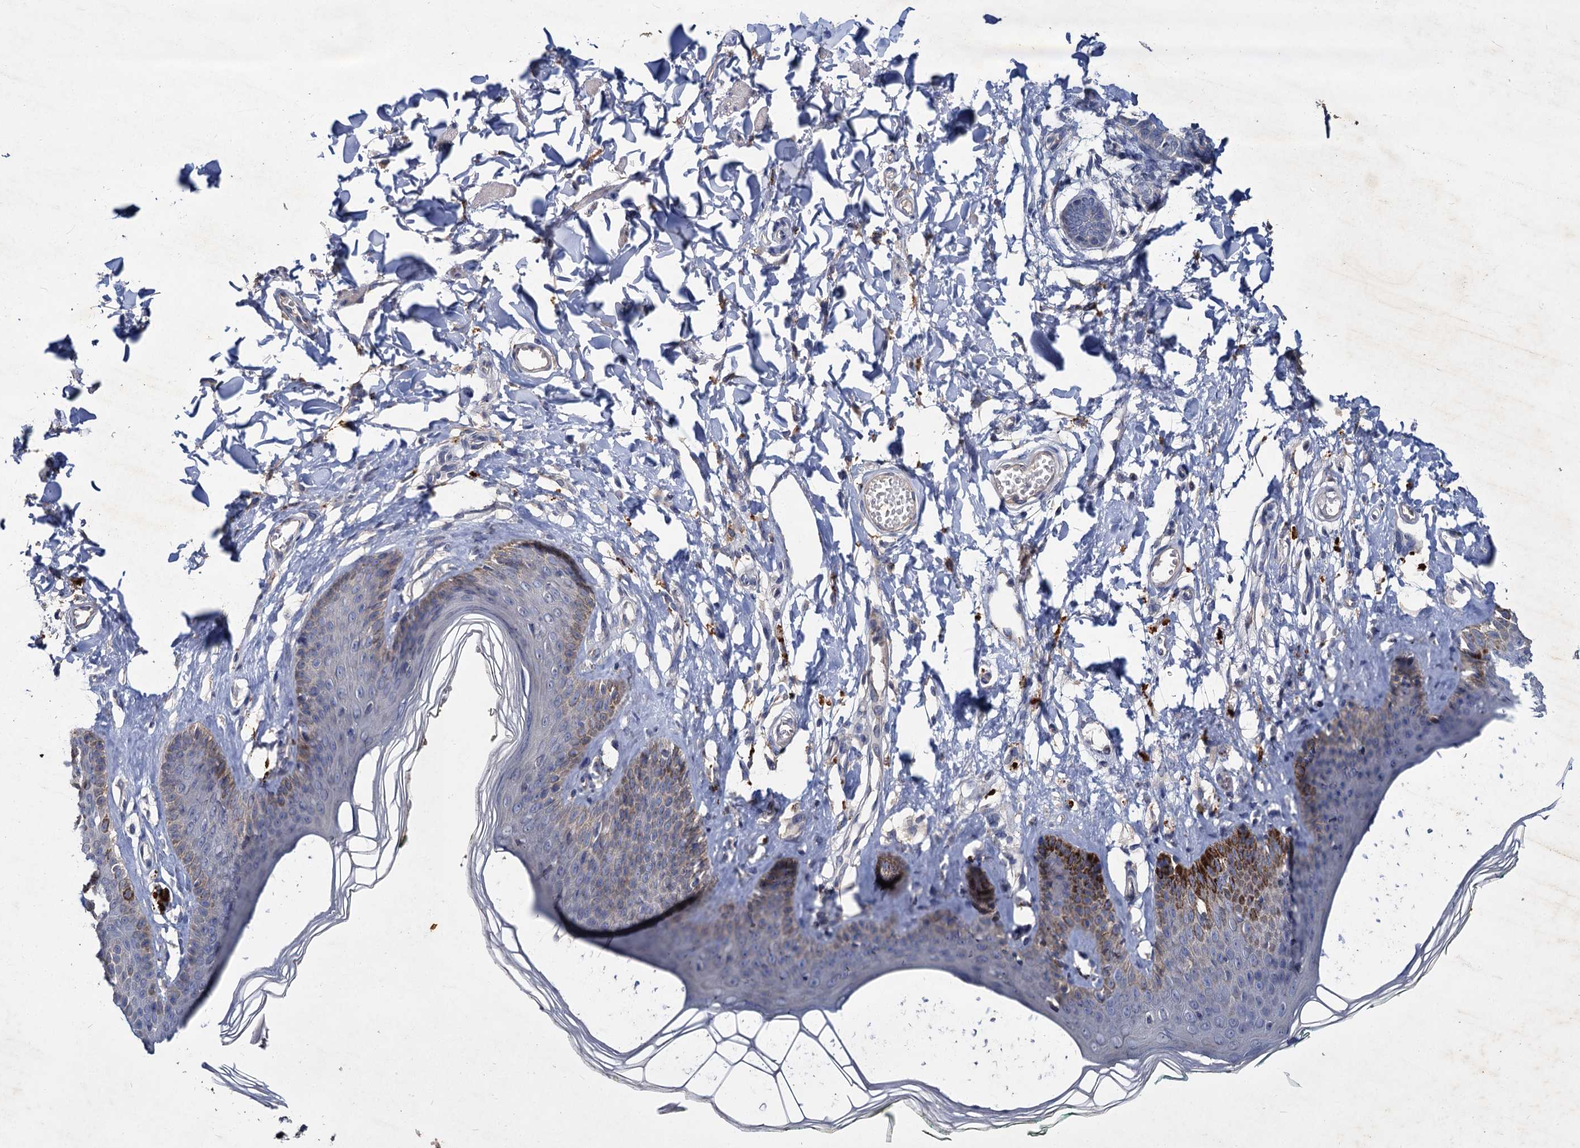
{"staining": {"intensity": "moderate", "quantity": "<25%", "location": "cytoplasmic/membranous"}, "tissue": "skin", "cell_type": "Epidermal cells", "image_type": "normal", "snomed": [{"axis": "morphology", "description": "Normal tissue, NOS"}, {"axis": "morphology", "description": "Squamous cell carcinoma, NOS"}, {"axis": "topography", "description": "Vulva"}], "caption": "Protein analysis of unremarkable skin displays moderate cytoplasmic/membranous staining in about <25% of epidermal cells.", "gene": "ATP9A", "patient": {"sex": "female", "age": 85}}